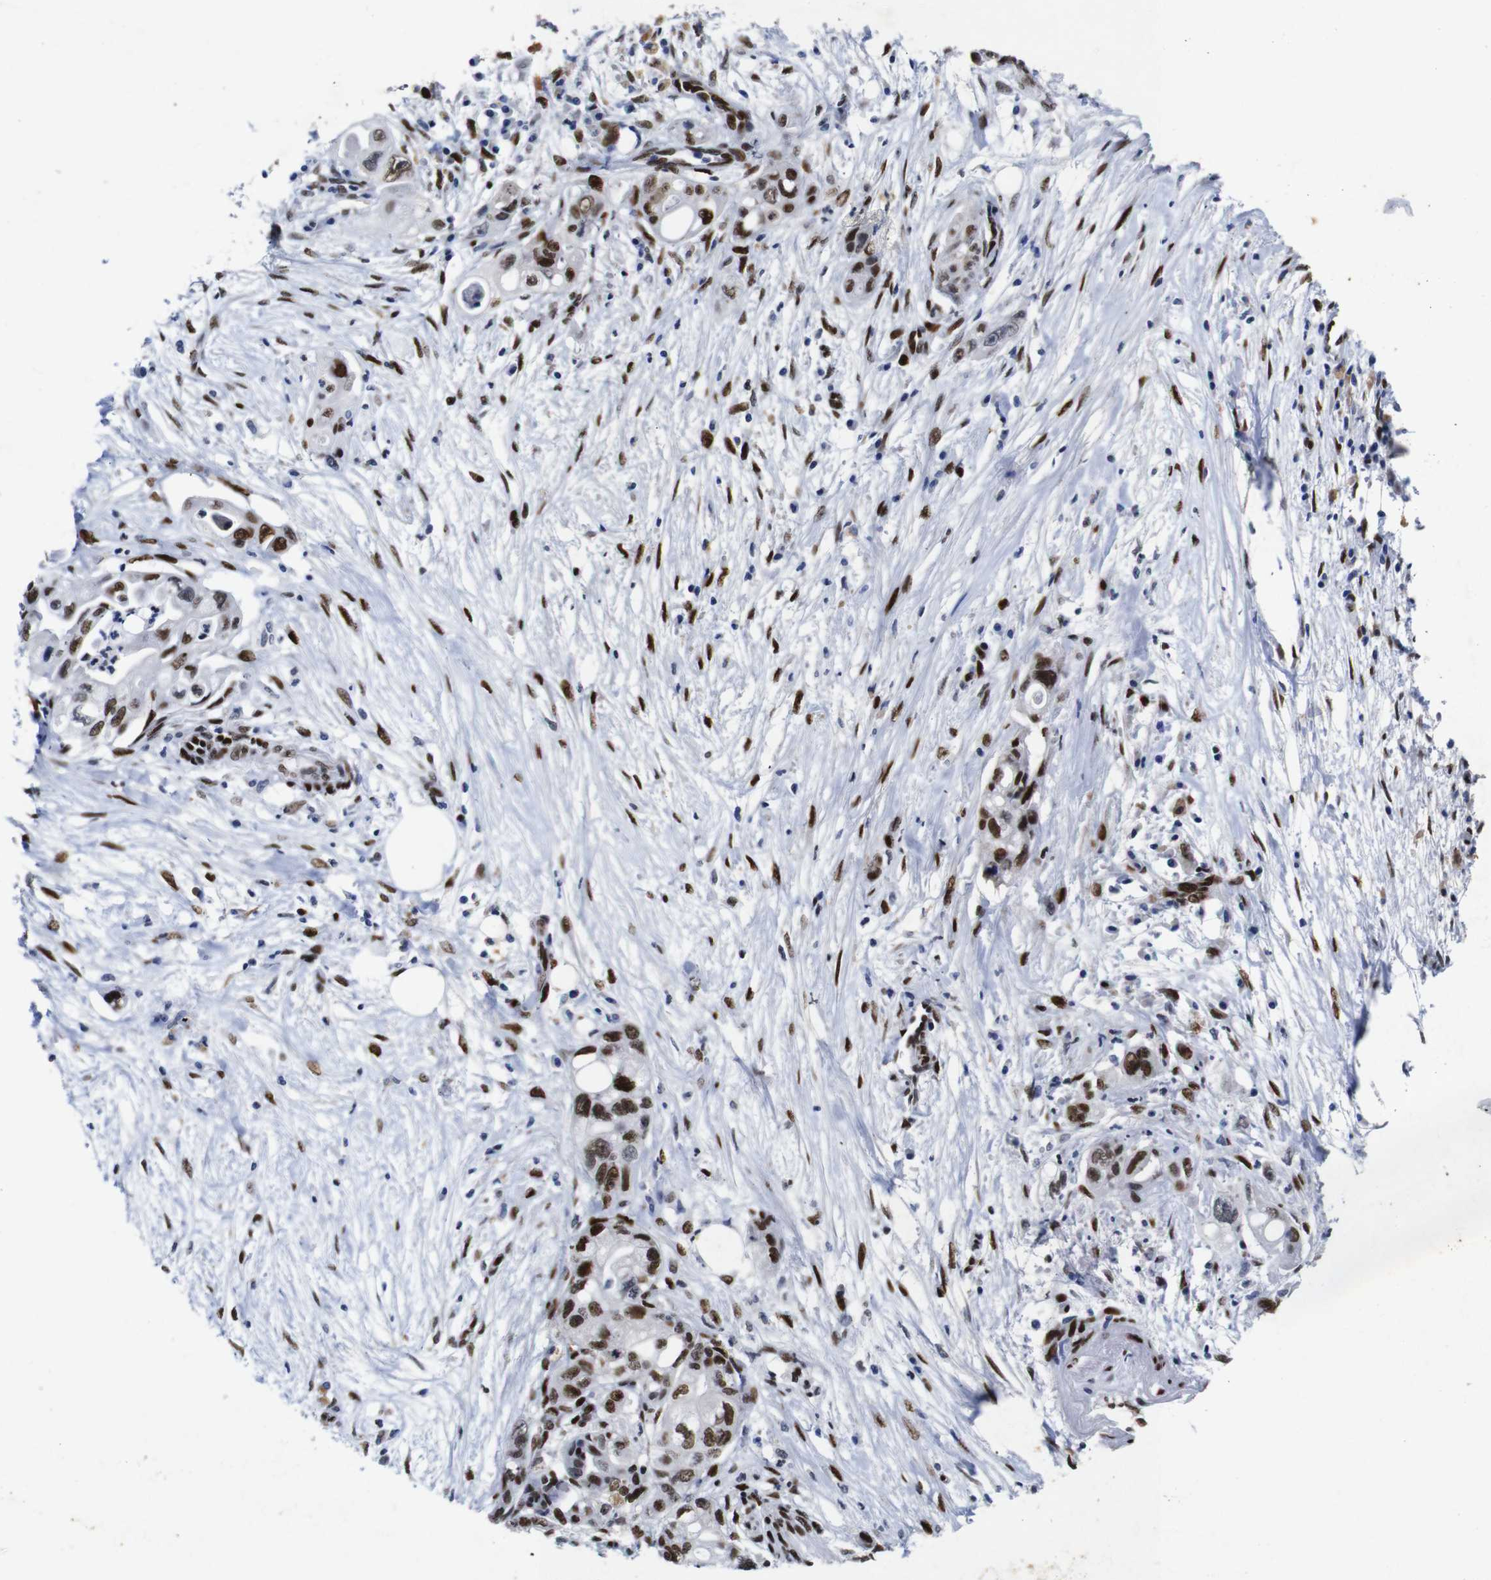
{"staining": {"intensity": "strong", "quantity": ">75%", "location": "nuclear"}, "tissue": "pancreatic cancer", "cell_type": "Tumor cells", "image_type": "cancer", "snomed": [{"axis": "morphology", "description": "Normal tissue, NOS"}, {"axis": "topography", "description": "Pancreas"}], "caption": "An image of pancreatic cancer stained for a protein displays strong nuclear brown staining in tumor cells. (brown staining indicates protein expression, while blue staining denotes nuclei).", "gene": "FOSL2", "patient": {"sex": "male", "age": 42}}